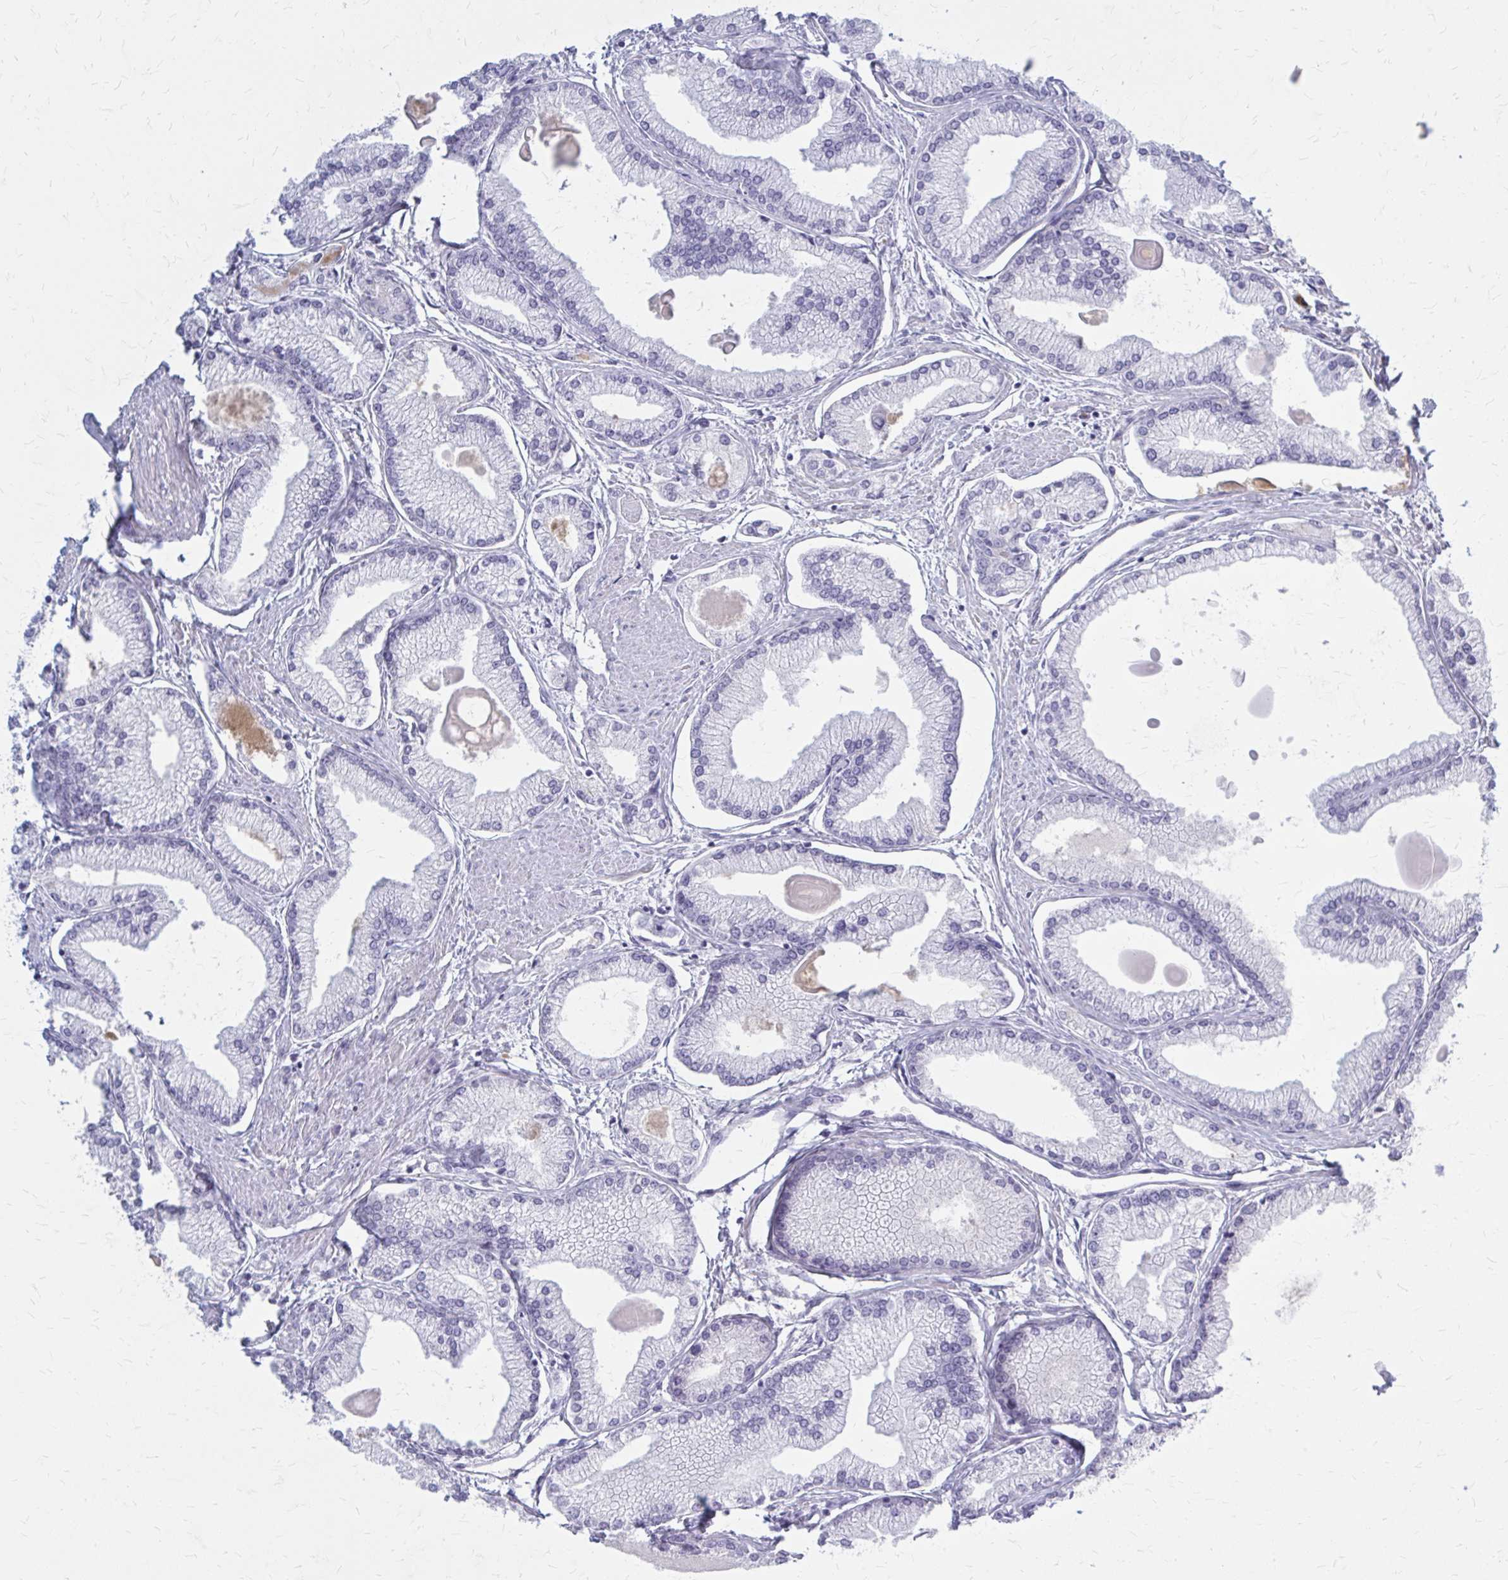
{"staining": {"intensity": "negative", "quantity": "none", "location": "none"}, "tissue": "prostate cancer", "cell_type": "Tumor cells", "image_type": "cancer", "snomed": [{"axis": "morphology", "description": "Adenocarcinoma, High grade"}, {"axis": "topography", "description": "Prostate"}], "caption": "IHC histopathology image of neoplastic tissue: prostate cancer (adenocarcinoma (high-grade)) stained with DAB displays no significant protein expression in tumor cells. Nuclei are stained in blue.", "gene": "SERPIND1", "patient": {"sex": "male", "age": 68}}